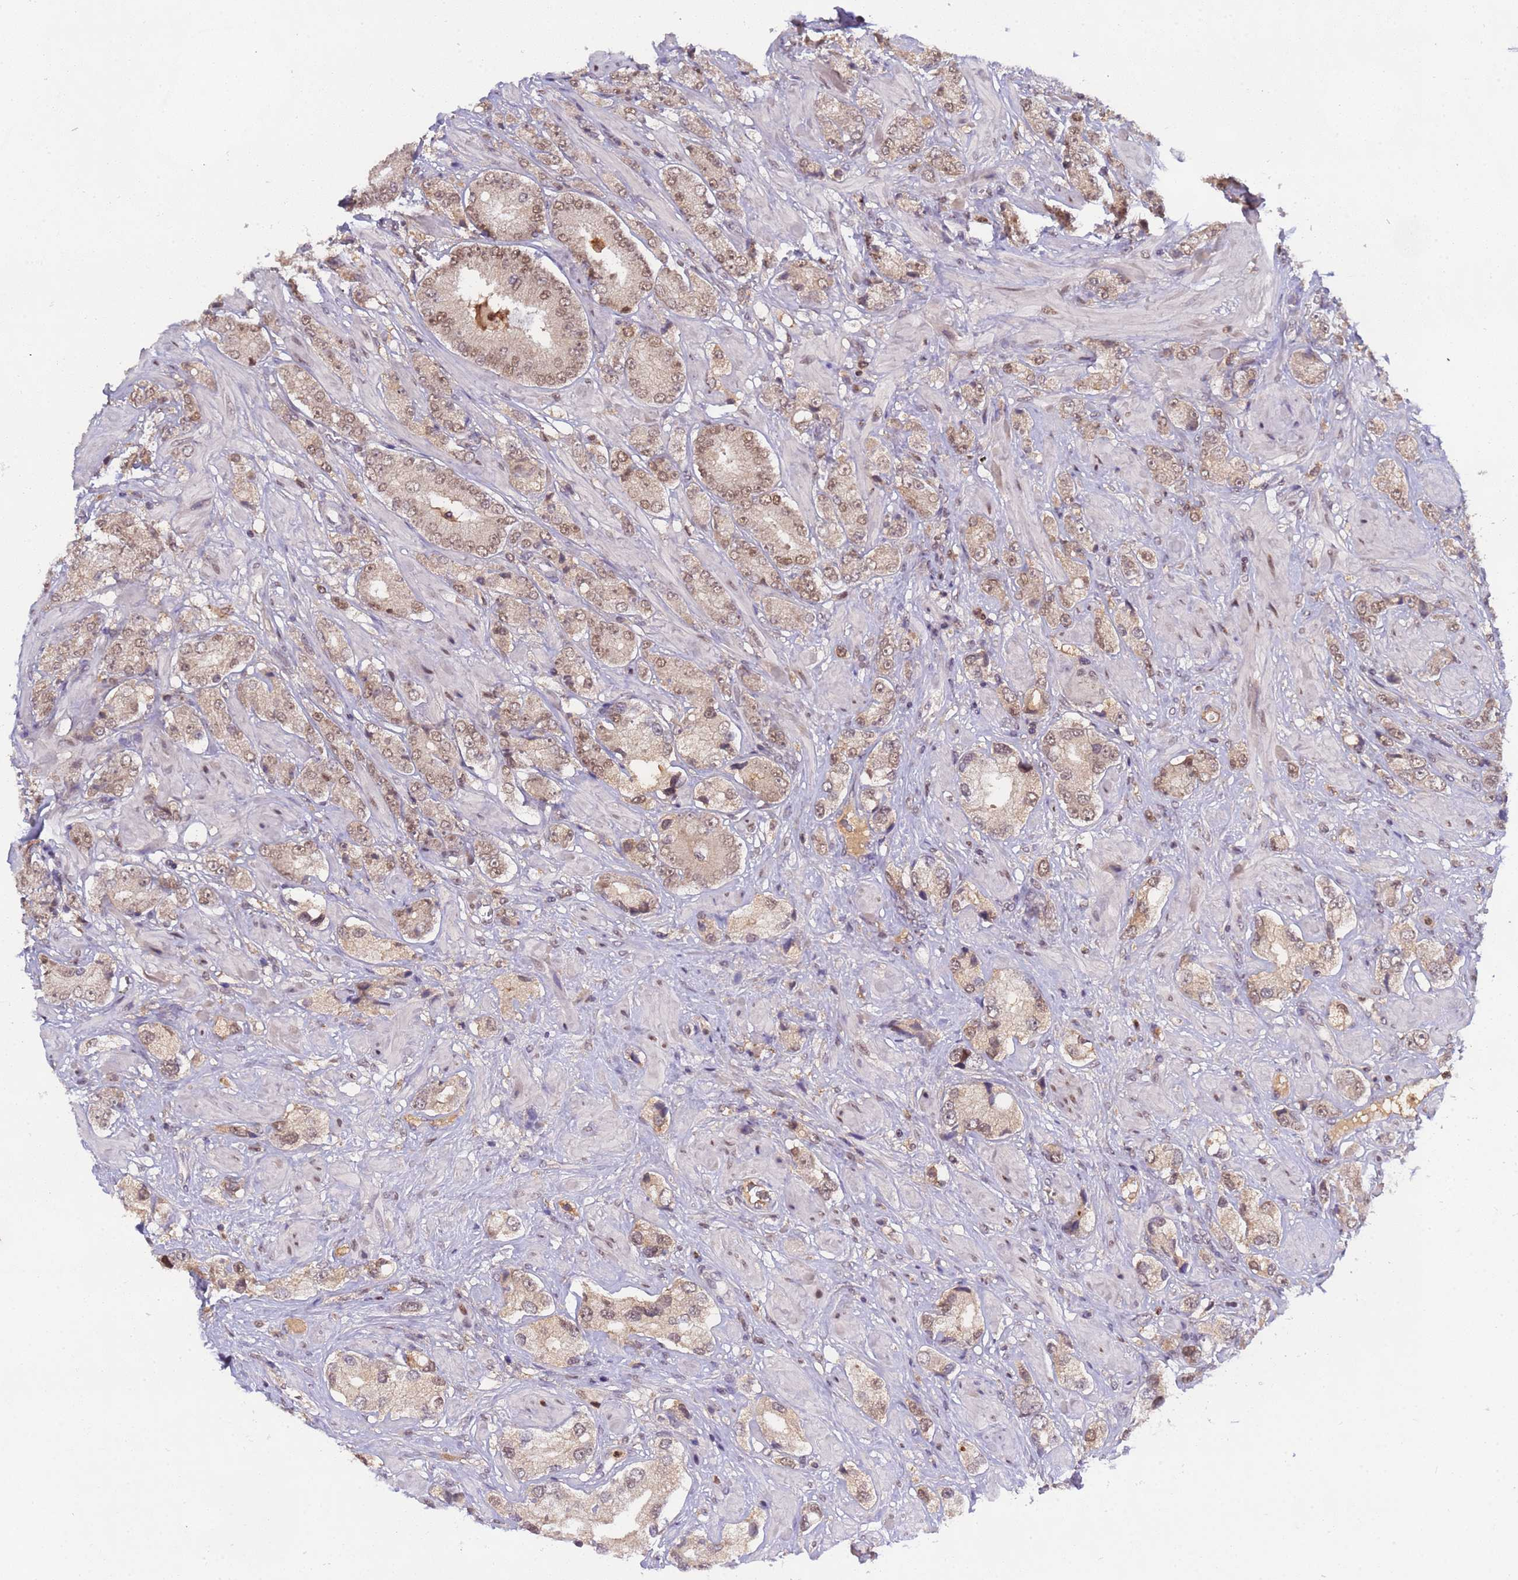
{"staining": {"intensity": "weak", "quantity": ">75%", "location": "nuclear"}, "tissue": "prostate cancer", "cell_type": "Tumor cells", "image_type": "cancer", "snomed": [{"axis": "morphology", "description": "Adenocarcinoma, High grade"}, {"axis": "topography", "description": "Prostate and seminal vesicle, NOS"}], "caption": "DAB (3,3'-diaminobenzidine) immunohistochemical staining of human prostate adenocarcinoma (high-grade) shows weak nuclear protein expression in approximately >75% of tumor cells. Nuclei are stained in blue.", "gene": "CD53", "patient": {"sex": "male", "age": 64}}